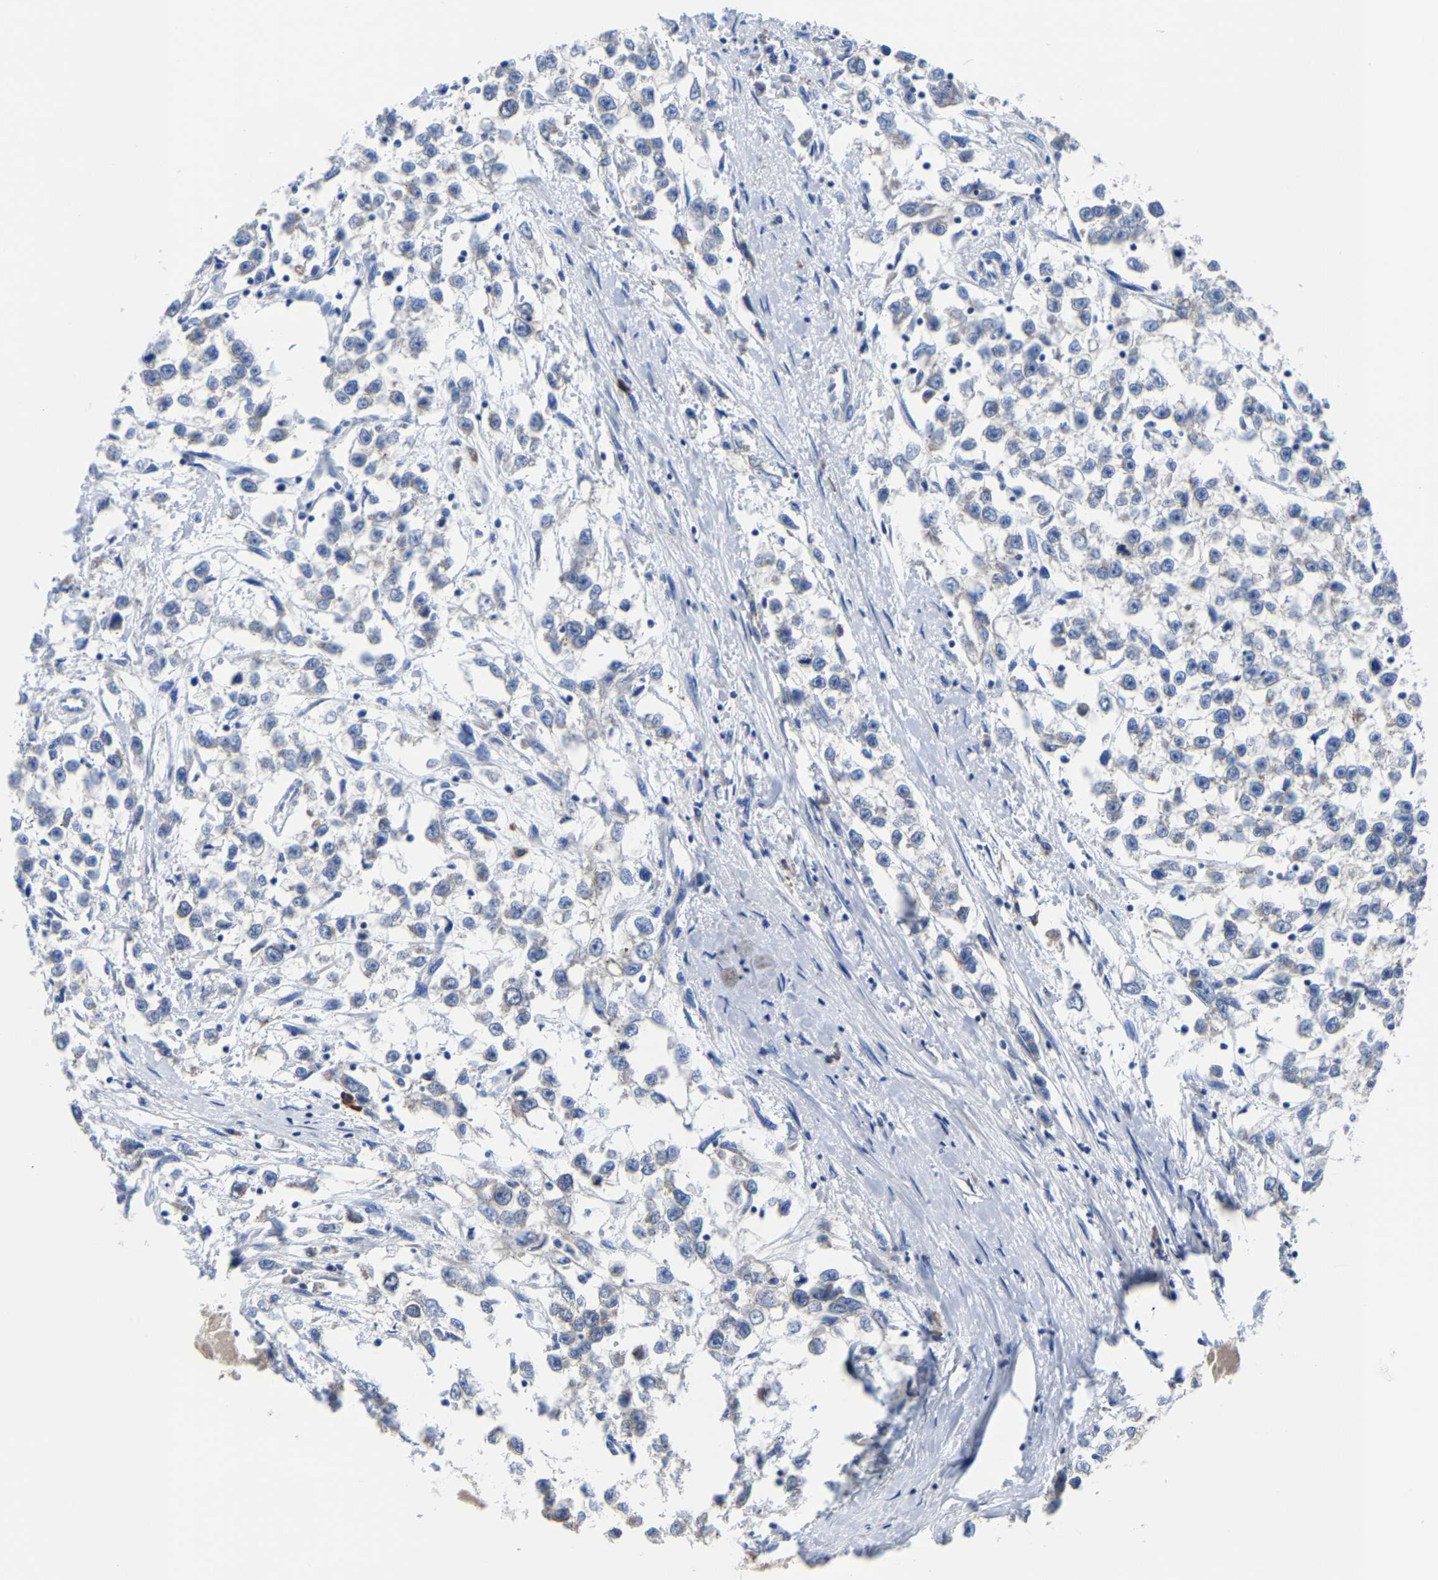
{"staining": {"intensity": "negative", "quantity": "none", "location": "none"}, "tissue": "testis cancer", "cell_type": "Tumor cells", "image_type": "cancer", "snomed": [{"axis": "morphology", "description": "Seminoma, NOS"}, {"axis": "morphology", "description": "Carcinoma, Embryonal, NOS"}, {"axis": "topography", "description": "Testis"}], "caption": "Immunohistochemistry photomicrograph of human testis cancer stained for a protein (brown), which displays no positivity in tumor cells.", "gene": "SRPK2", "patient": {"sex": "male", "age": 51}}